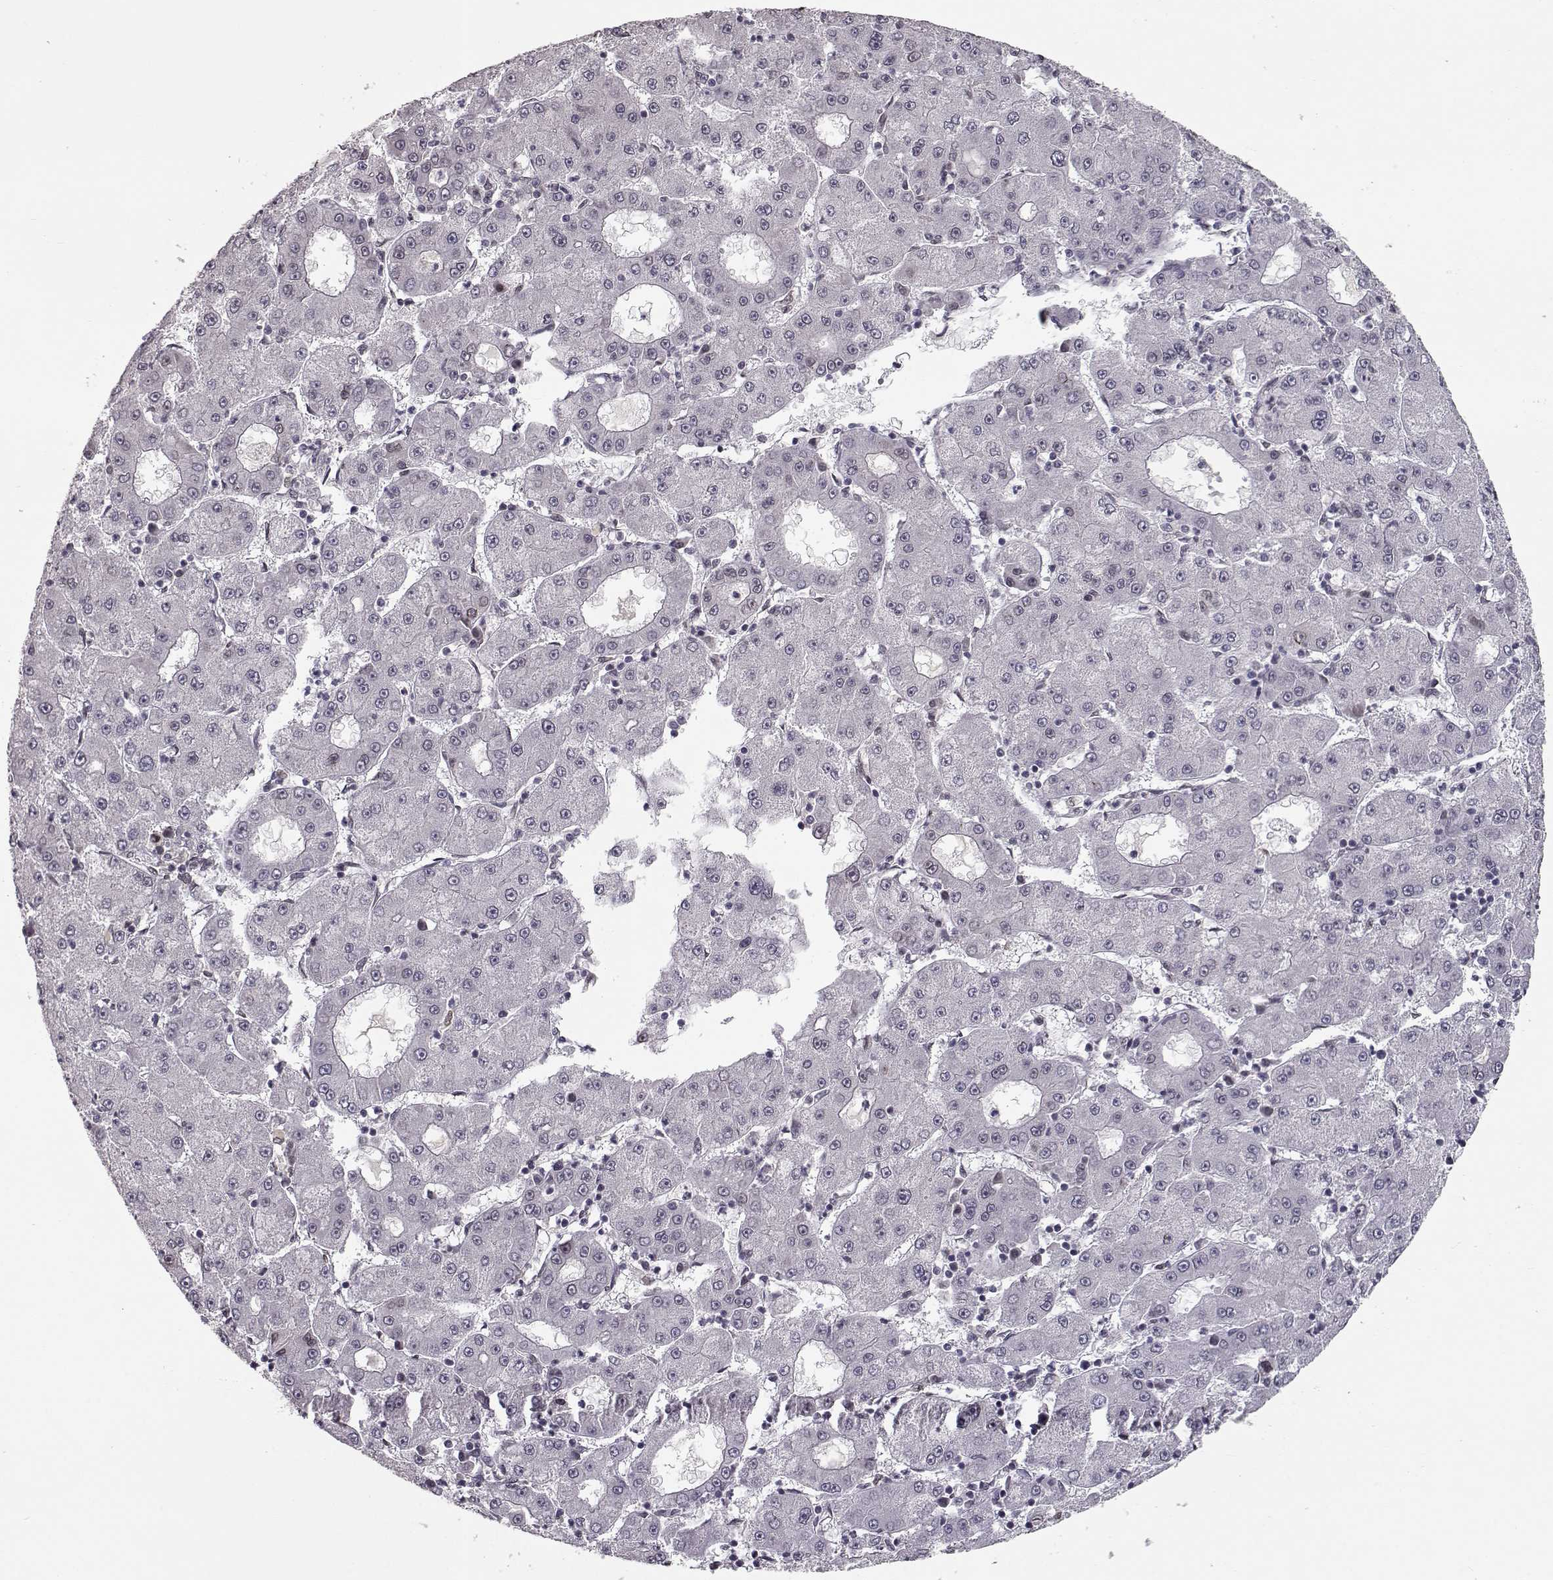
{"staining": {"intensity": "negative", "quantity": "none", "location": "none"}, "tissue": "liver cancer", "cell_type": "Tumor cells", "image_type": "cancer", "snomed": [{"axis": "morphology", "description": "Carcinoma, Hepatocellular, NOS"}, {"axis": "topography", "description": "Liver"}], "caption": "This is an immunohistochemistry (IHC) micrograph of liver cancer. There is no staining in tumor cells.", "gene": "NUP37", "patient": {"sex": "male", "age": 73}}